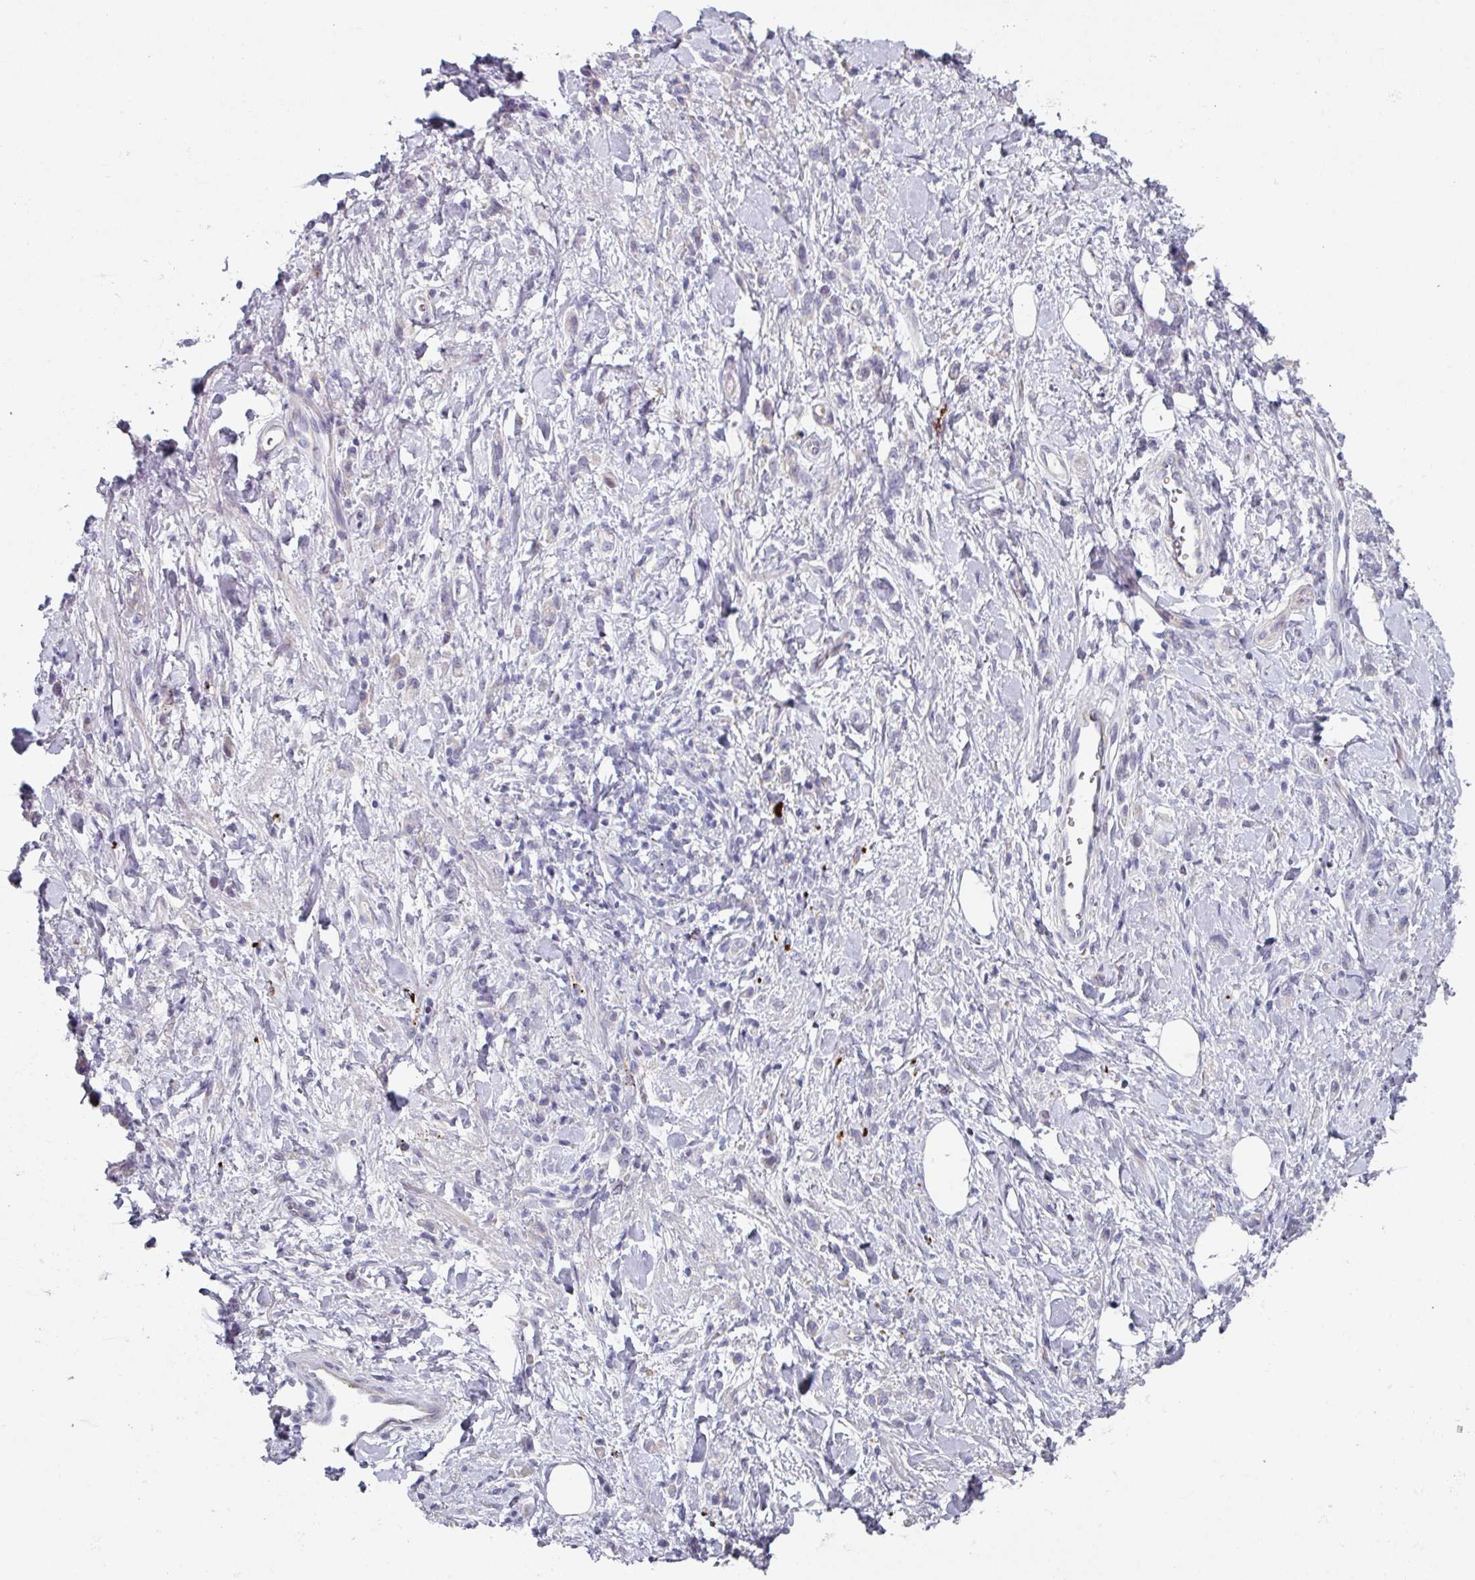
{"staining": {"intensity": "negative", "quantity": "none", "location": "none"}, "tissue": "stomach cancer", "cell_type": "Tumor cells", "image_type": "cancer", "snomed": [{"axis": "morphology", "description": "Adenocarcinoma, NOS"}, {"axis": "topography", "description": "Stomach"}], "caption": "Tumor cells show no significant positivity in adenocarcinoma (stomach). (DAB (3,3'-diaminobenzidine) immunohistochemistry with hematoxylin counter stain).", "gene": "WSB2", "patient": {"sex": "male", "age": 77}}